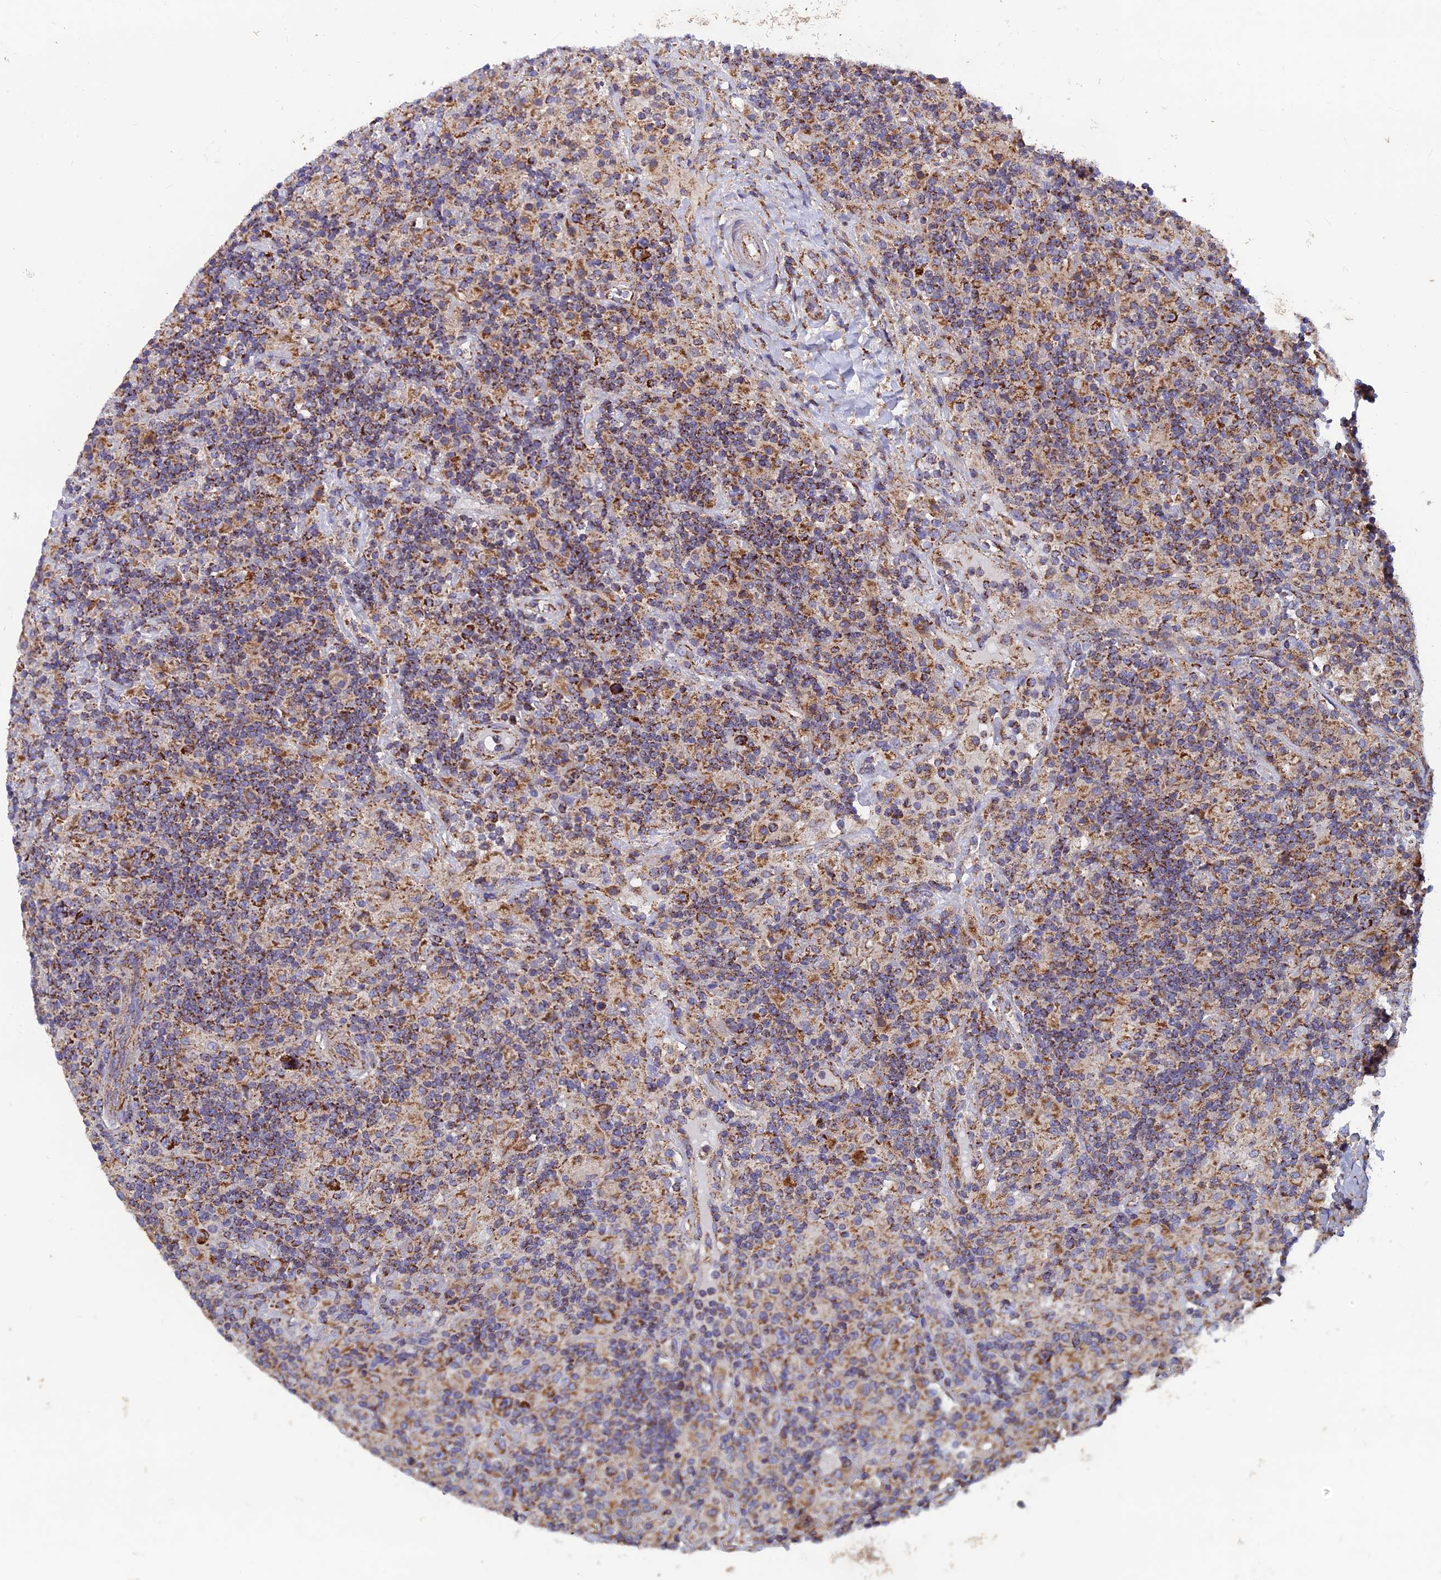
{"staining": {"intensity": "strong", "quantity": "25%-75%", "location": "cytoplasmic/membranous"}, "tissue": "lymphoma", "cell_type": "Tumor cells", "image_type": "cancer", "snomed": [{"axis": "morphology", "description": "Hodgkin's disease, NOS"}, {"axis": "topography", "description": "Lymph node"}], "caption": "Strong cytoplasmic/membranous positivity is seen in about 25%-75% of tumor cells in lymphoma.", "gene": "MRPS9", "patient": {"sex": "male", "age": 70}}